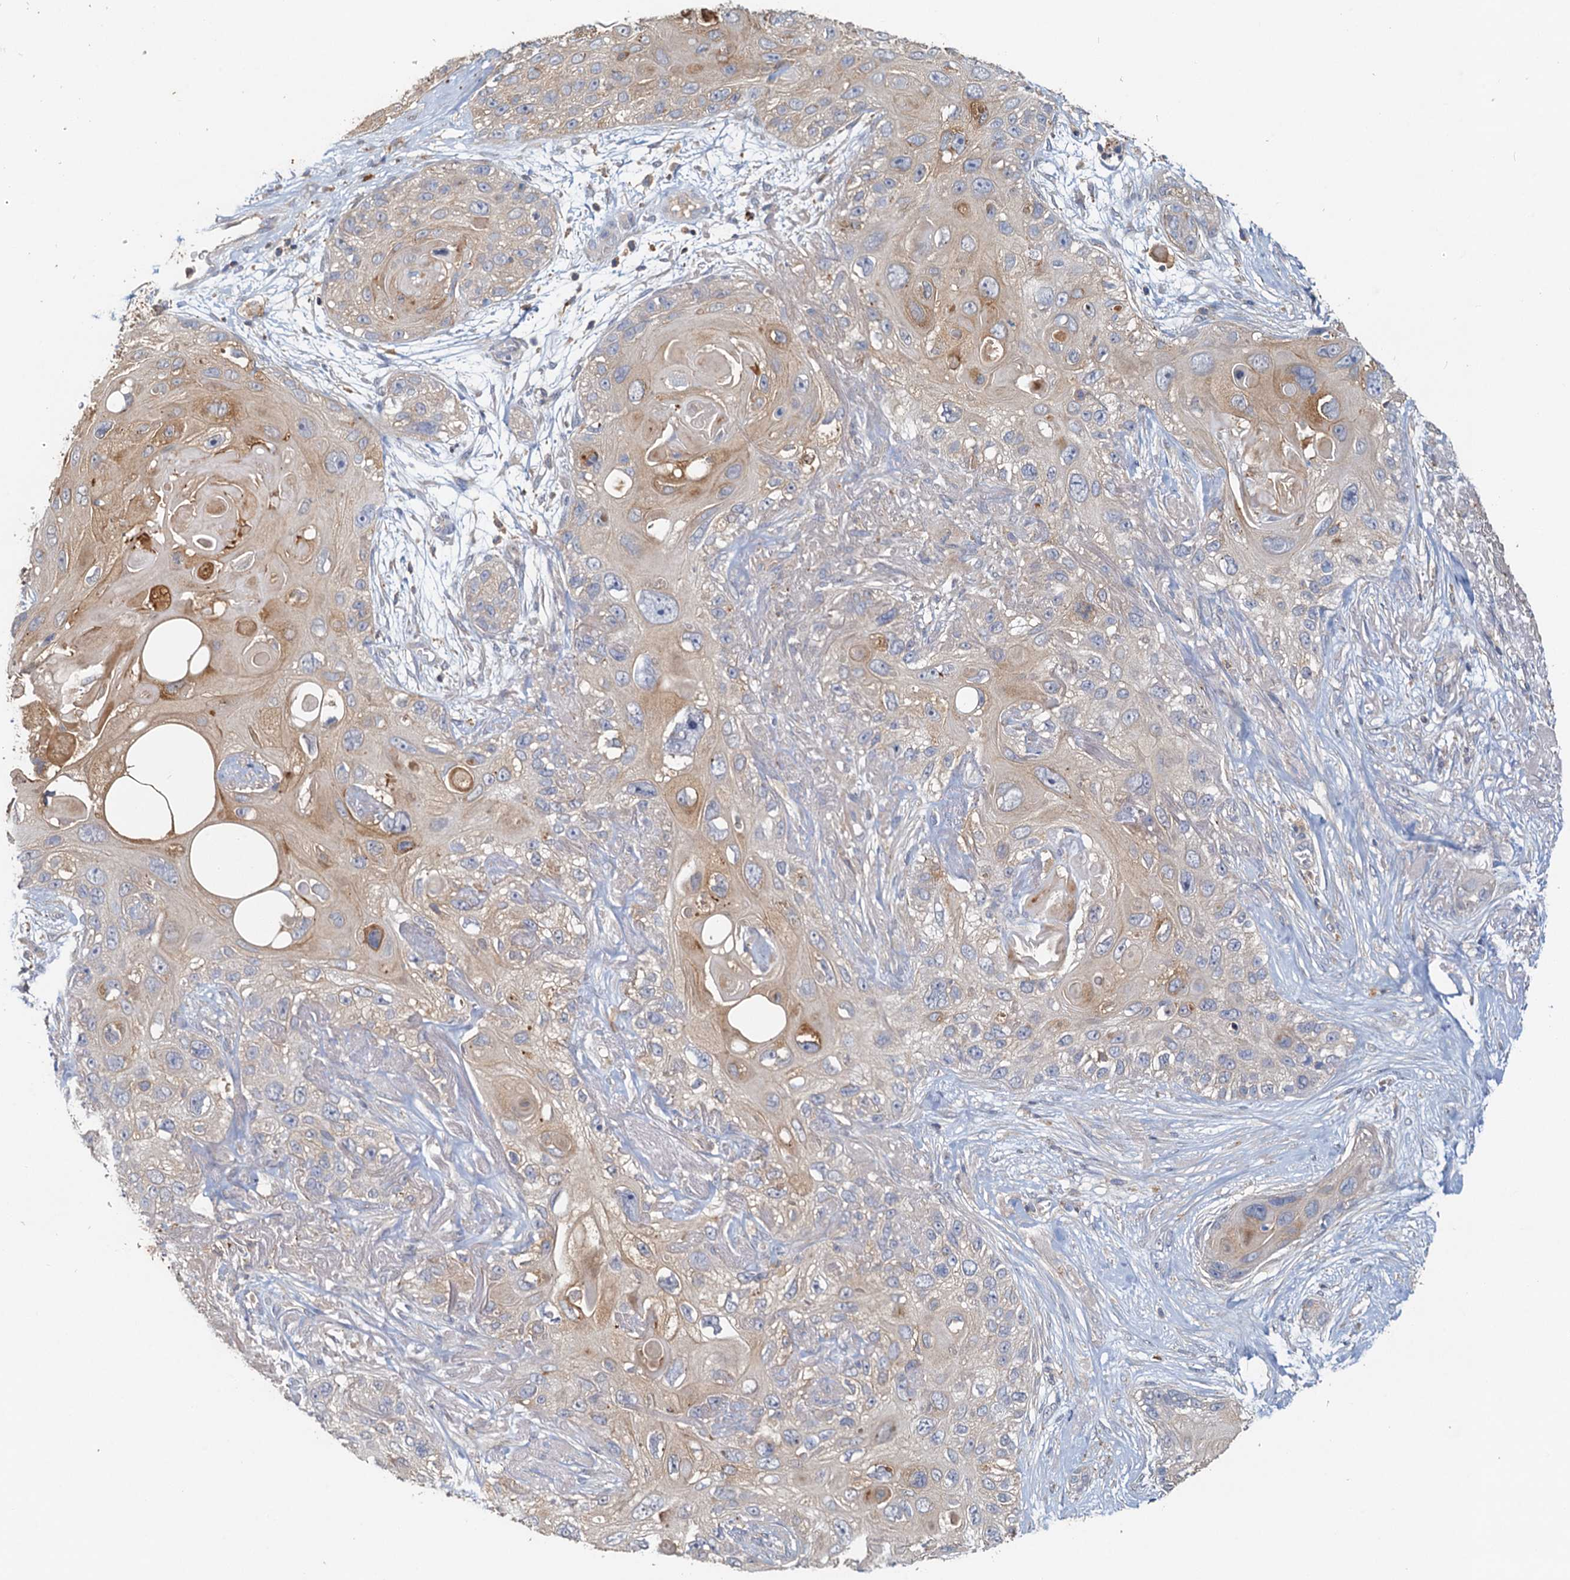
{"staining": {"intensity": "moderate", "quantity": "<25%", "location": "cytoplasmic/membranous"}, "tissue": "skin cancer", "cell_type": "Tumor cells", "image_type": "cancer", "snomed": [{"axis": "morphology", "description": "Normal tissue, NOS"}, {"axis": "morphology", "description": "Squamous cell carcinoma, NOS"}, {"axis": "topography", "description": "Skin"}], "caption": "This is a histology image of immunohistochemistry (IHC) staining of skin squamous cell carcinoma, which shows moderate staining in the cytoplasmic/membranous of tumor cells.", "gene": "TOLLIP", "patient": {"sex": "male", "age": 72}}